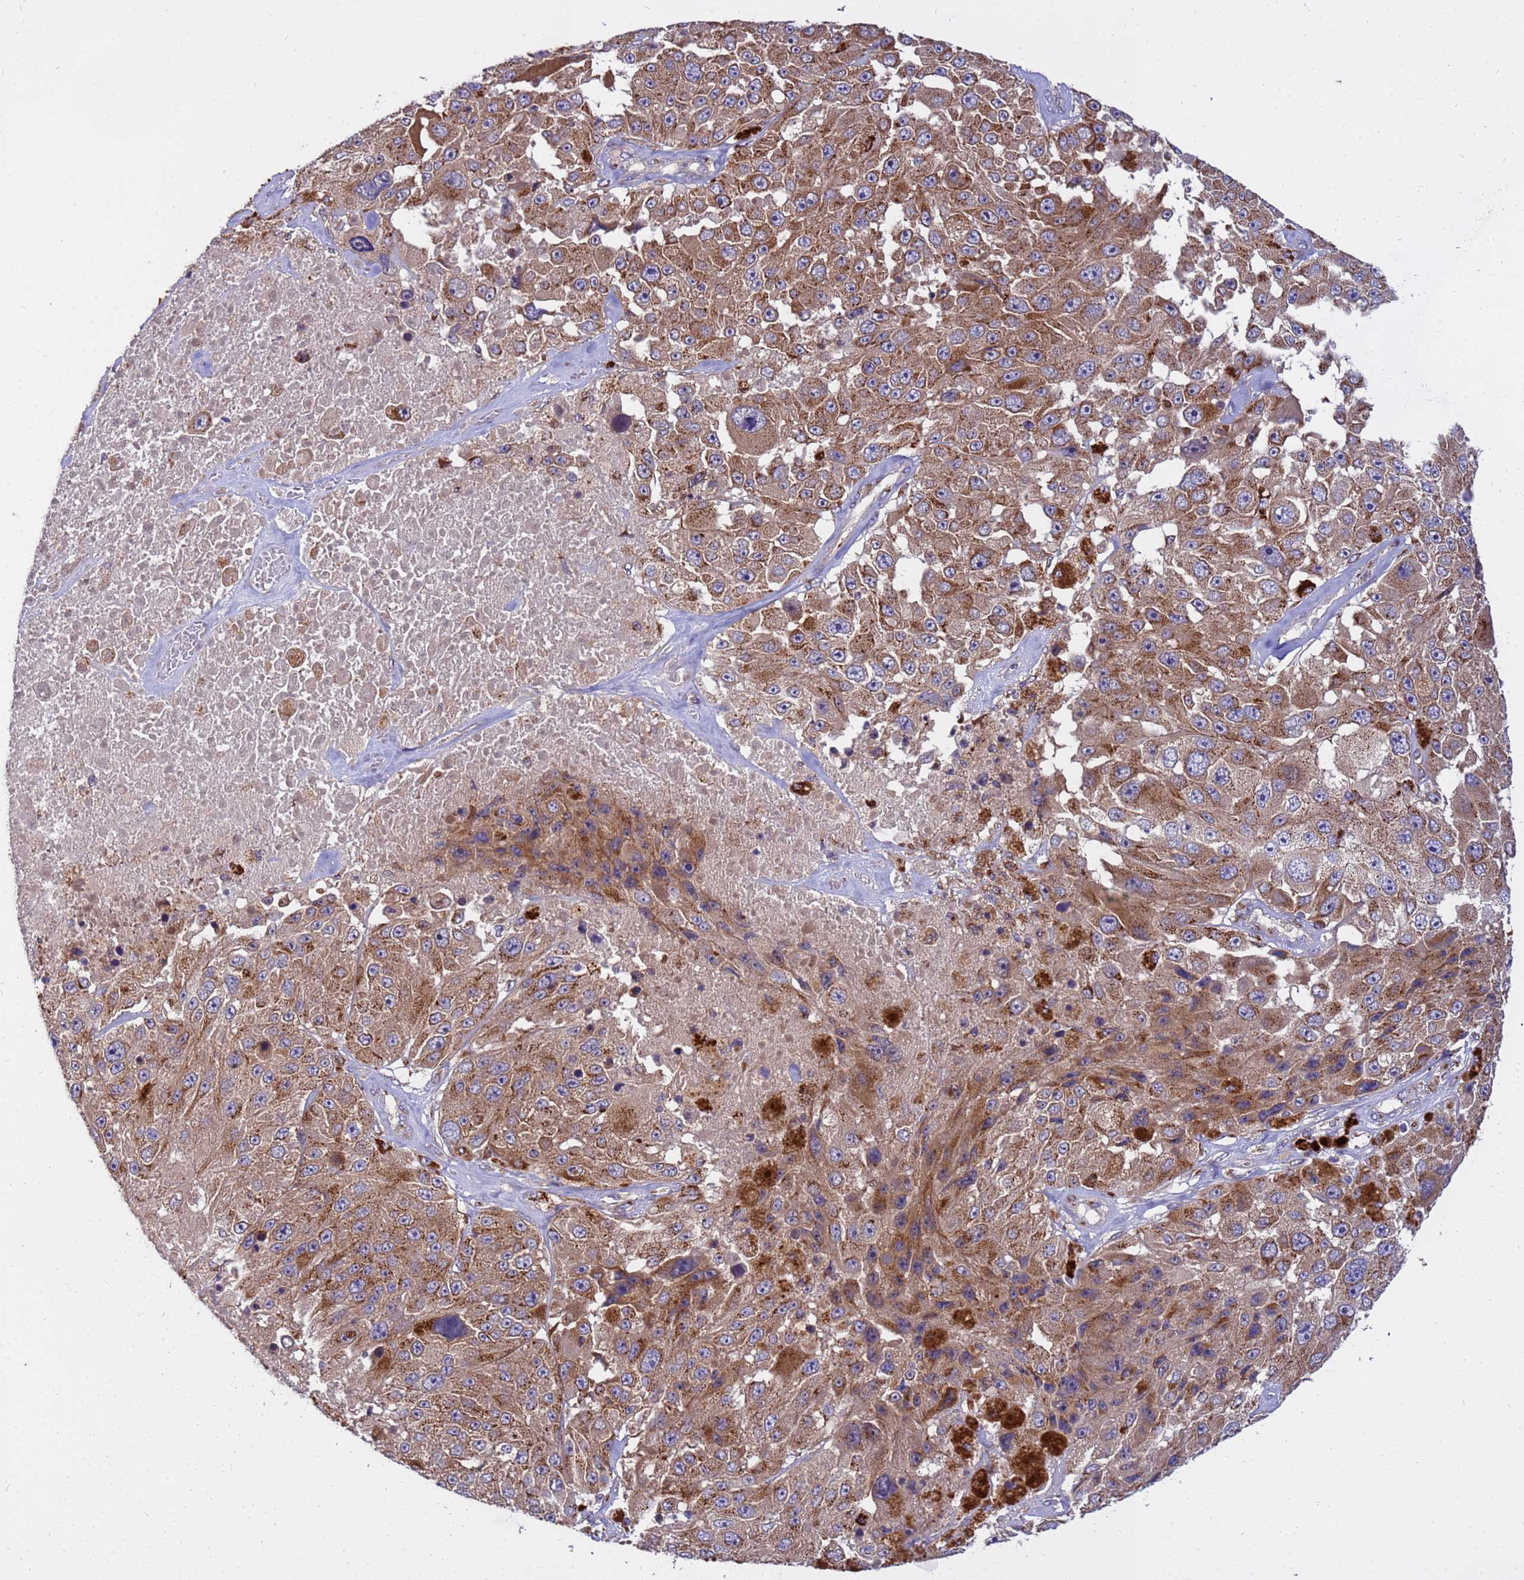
{"staining": {"intensity": "moderate", "quantity": ">75%", "location": "cytoplasmic/membranous"}, "tissue": "melanoma", "cell_type": "Tumor cells", "image_type": "cancer", "snomed": [{"axis": "morphology", "description": "Malignant melanoma, Metastatic site"}, {"axis": "topography", "description": "Lymph node"}], "caption": "Immunohistochemistry (IHC) of human malignant melanoma (metastatic site) reveals medium levels of moderate cytoplasmic/membranous expression in approximately >75% of tumor cells.", "gene": "HPS3", "patient": {"sex": "male", "age": 62}}